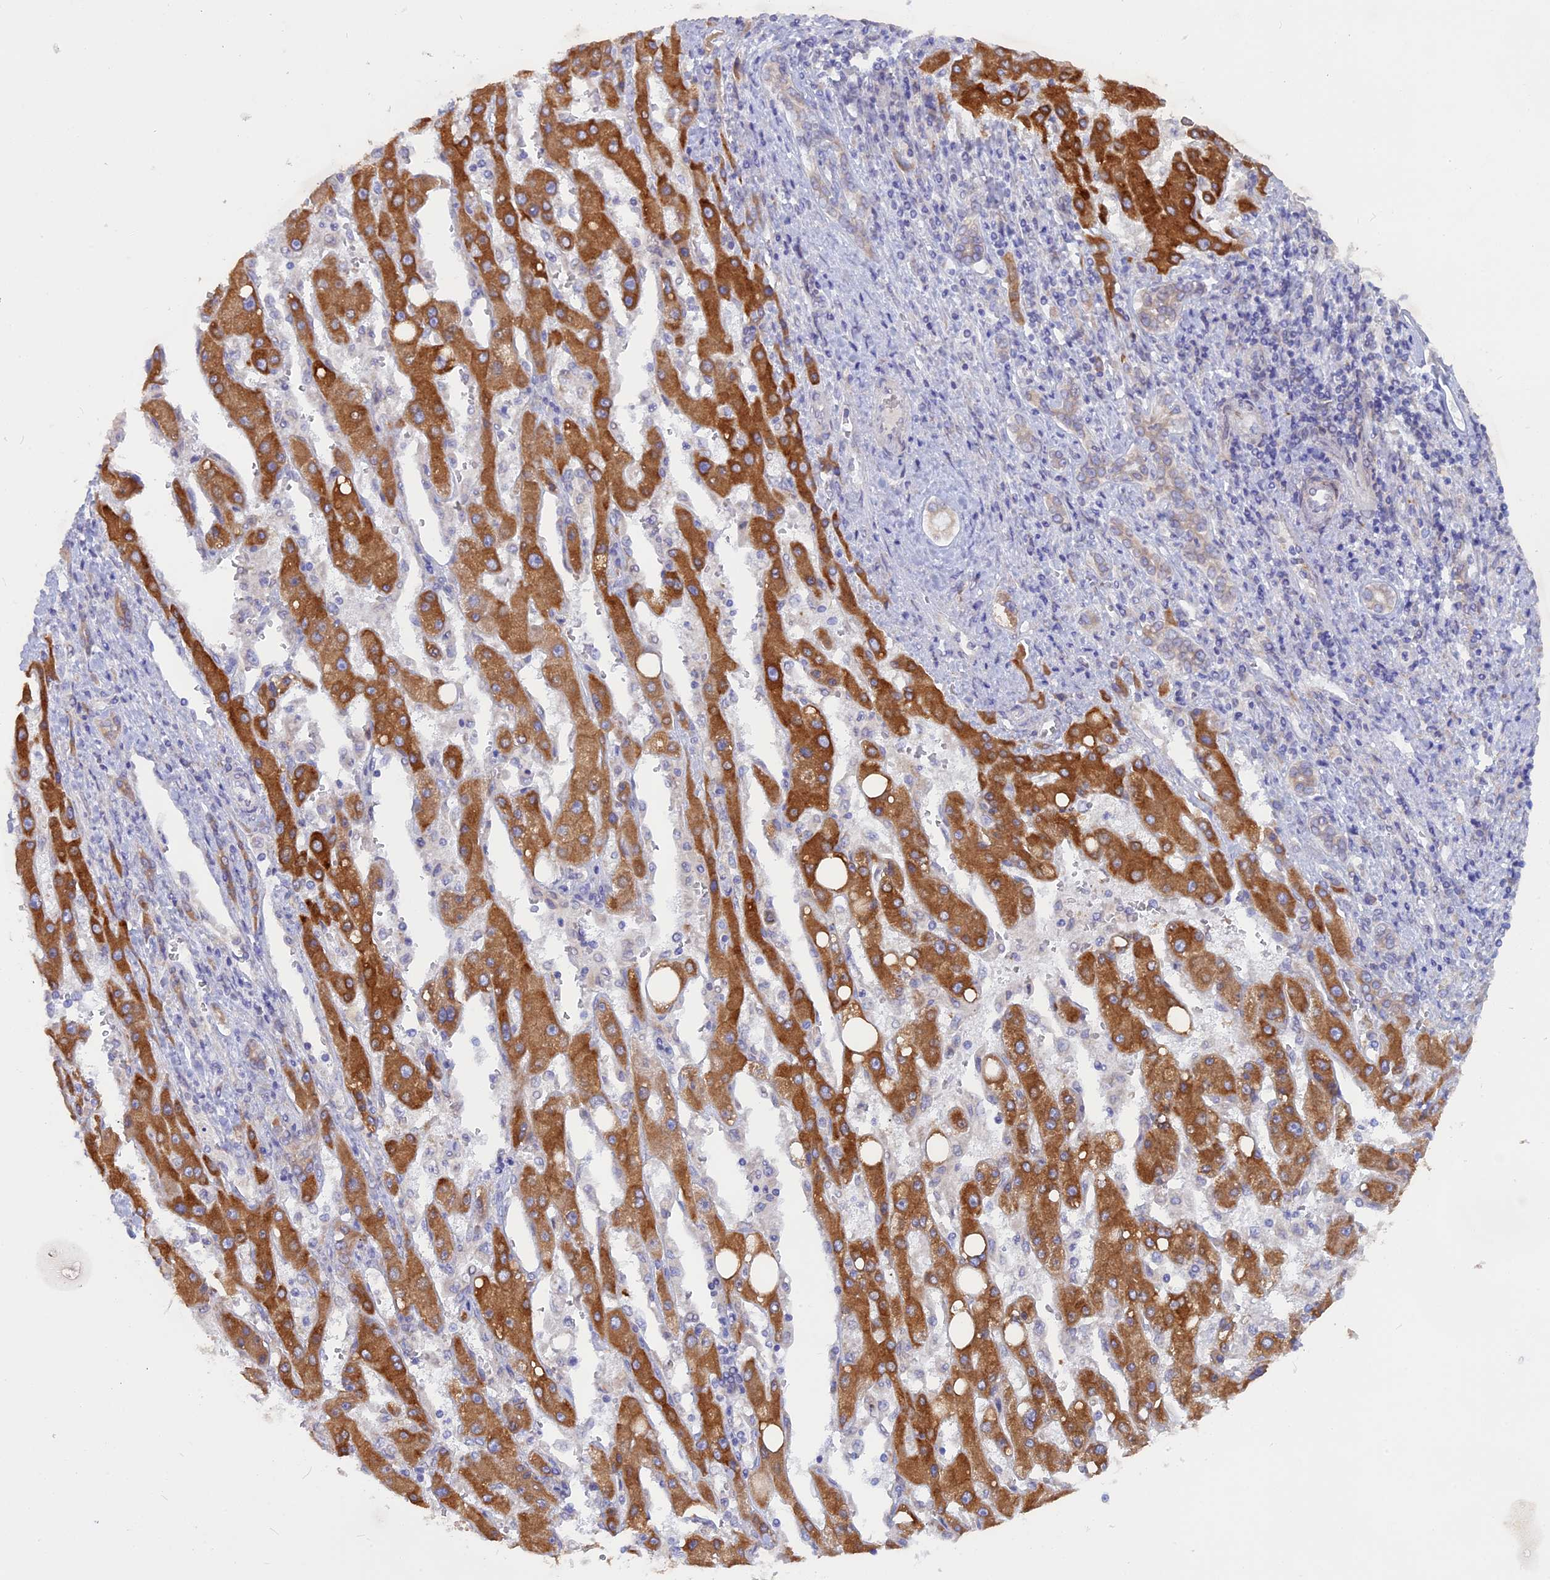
{"staining": {"intensity": "moderate", "quantity": ">75%", "location": "cytoplasmic/membranous"}, "tissue": "liver cancer", "cell_type": "Tumor cells", "image_type": "cancer", "snomed": [{"axis": "morphology", "description": "Carcinoma, Hepatocellular, NOS"}, {"axis": "topography", "description": "Liver"}], "caption": "Immunohistochemical staining of hepatocellular carcinoma (liver) displays medium levels of moderate cytoplasmic/membranous protein staining in approximately >75% of tumor cells.", "gene": "TLCD1", "patient": {"sex": "female", "age": 73}}